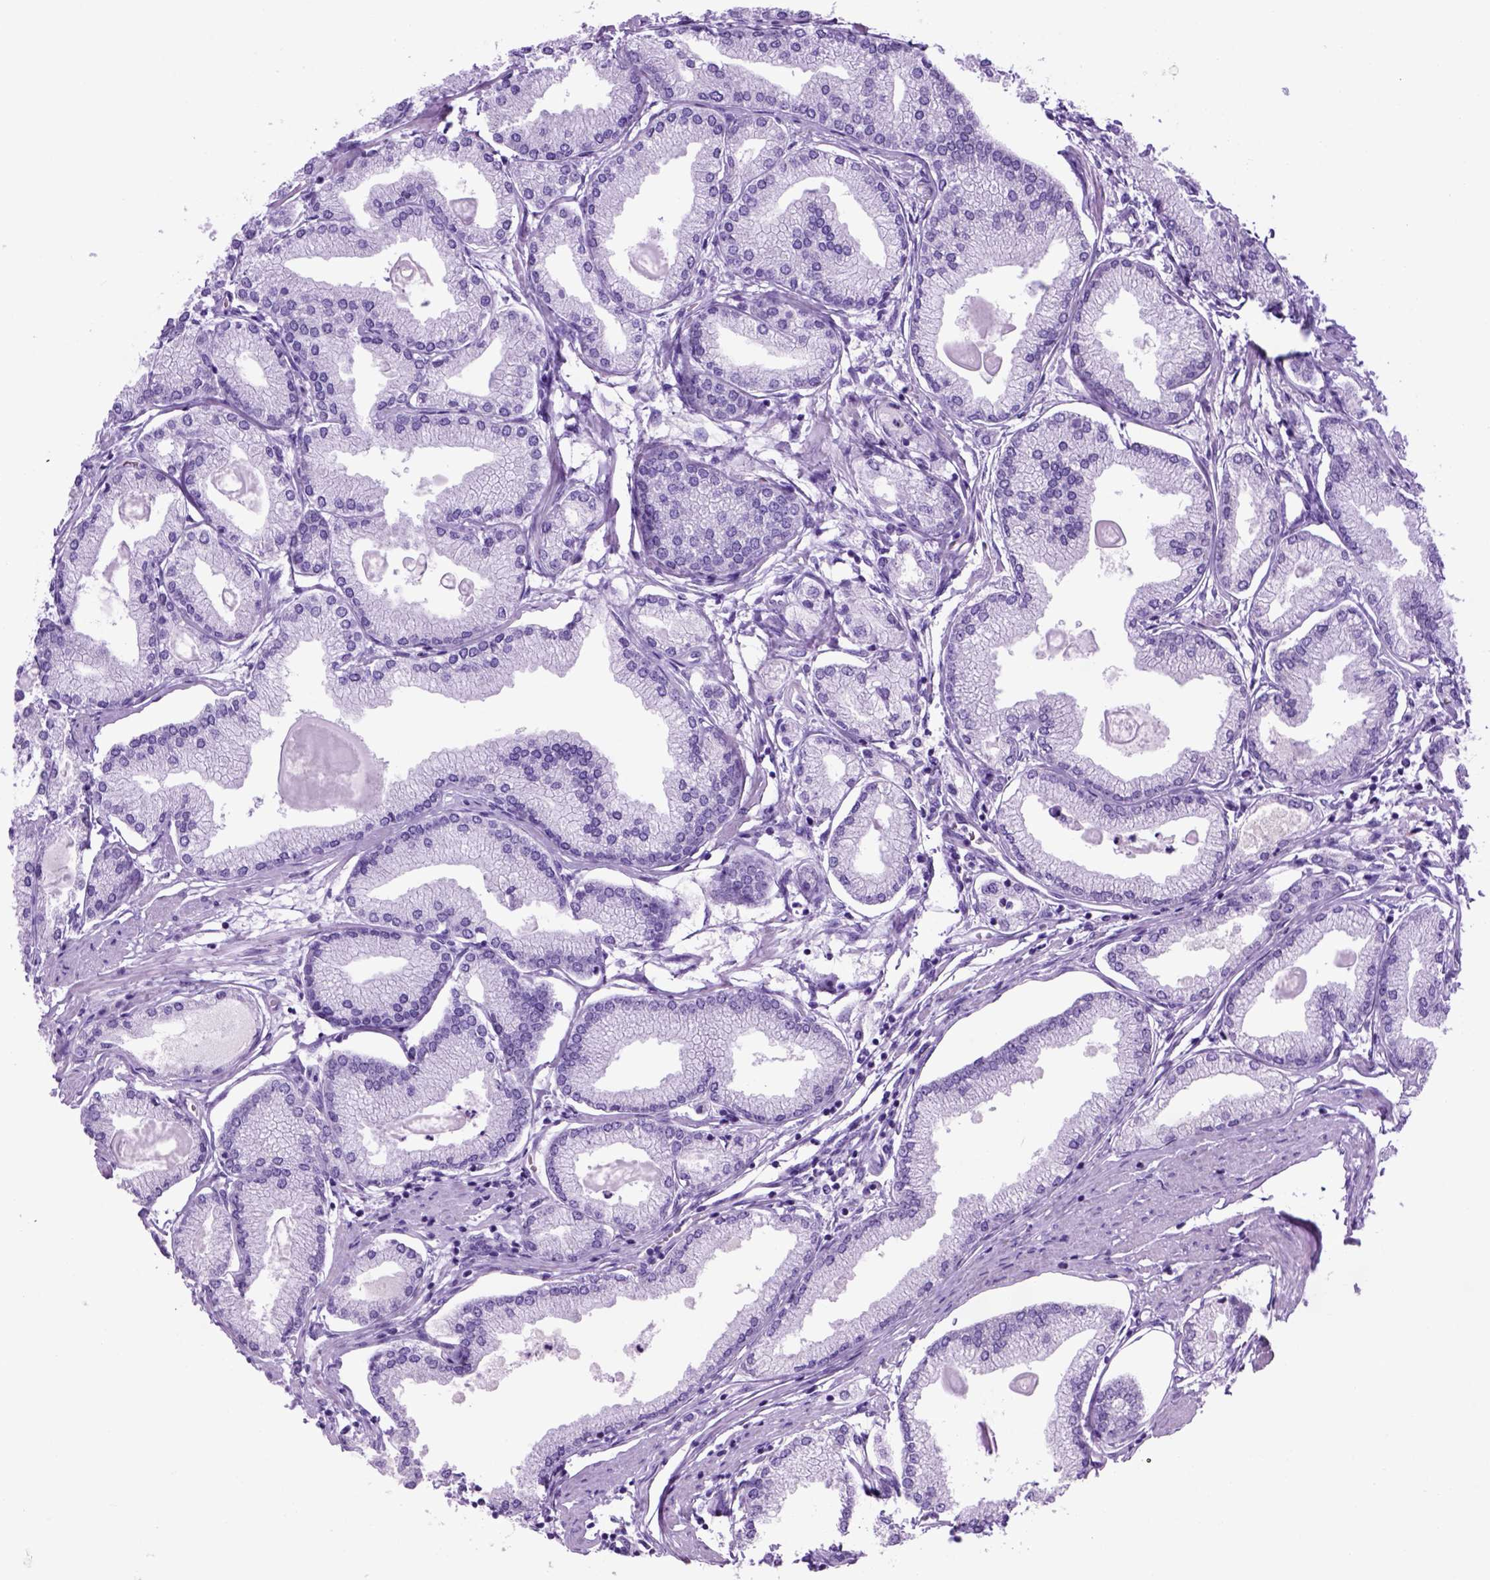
{"staining": {"intensity": "negative", "quantity": "none", "location": "none"}, "tissue": "prostate cancer", "cell_type": "Tumor cells", "image_type": "cancer", "snomed": [{"axis": "morphology", "description": "Adenocarcinoma, High grade"}, {"axis": "topography", "description": "Prostate"}], "caption": "High power microscopy micrograph of an immunohistochemistry micrograph of prostate adenocarcinoma (high-grade), revealing no significant positivity in tumor cells.", "gene": "HHIPL2", "patient": {"sex": "male", "age": 68}}